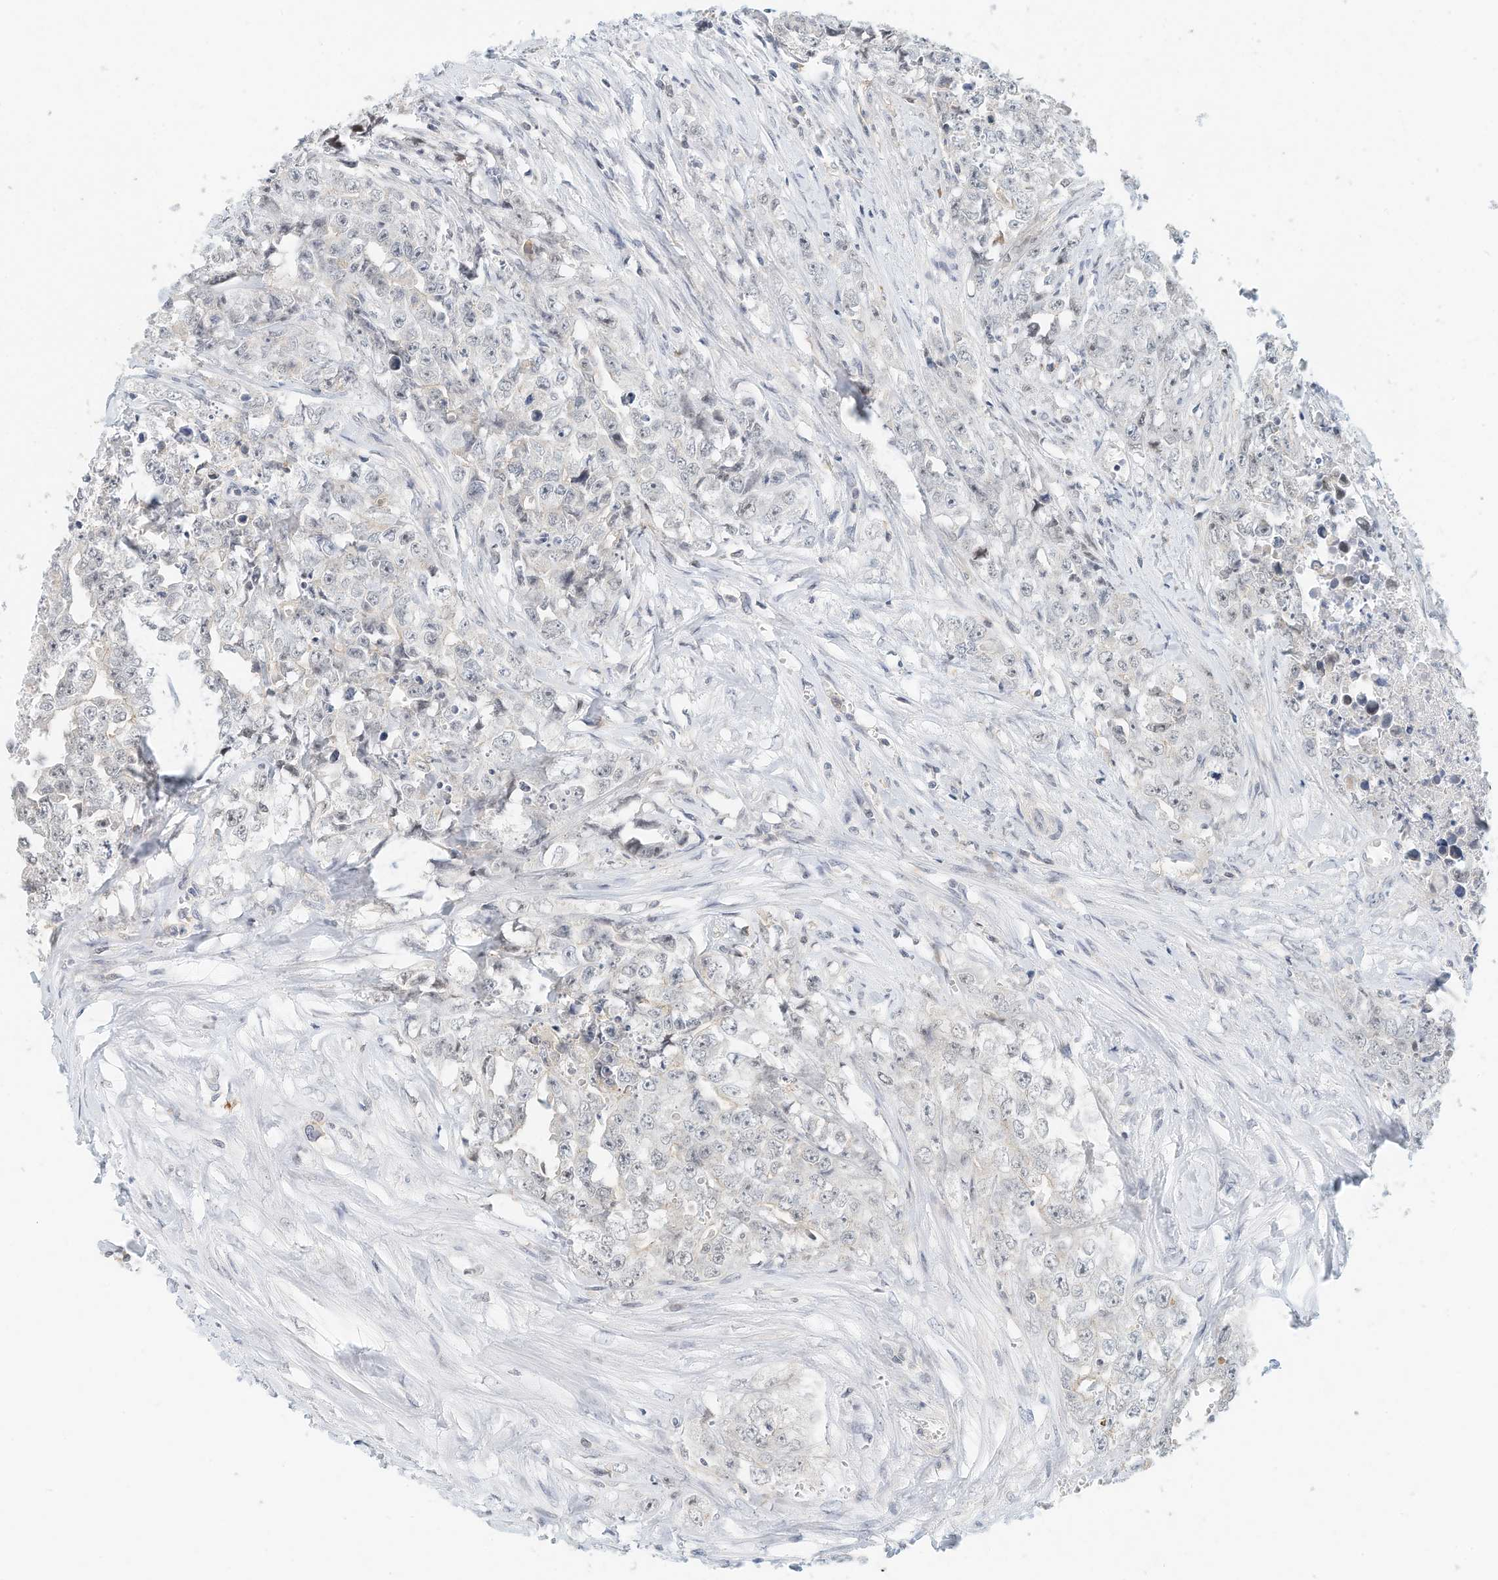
{"staining": {"intensity": "negative", "quantity": "none", "location": "none"}, "tissue": "testis cancer", "cell_type": "Tumor cells", "image_type": "cancer", "snomed": [{"axis": "morphology", "description": "Seminoma, NOS"}, {"axis": "morphology", "description": "Carcinoma, Embryonal, NOS"}, {"axis": "topography", "description": "Testis"}], "caption": "Tumor cells are negative for brown protein staining in testis cancer.", "gene": "MICAL1", "patient": {"sex": "male", "age": 43}}